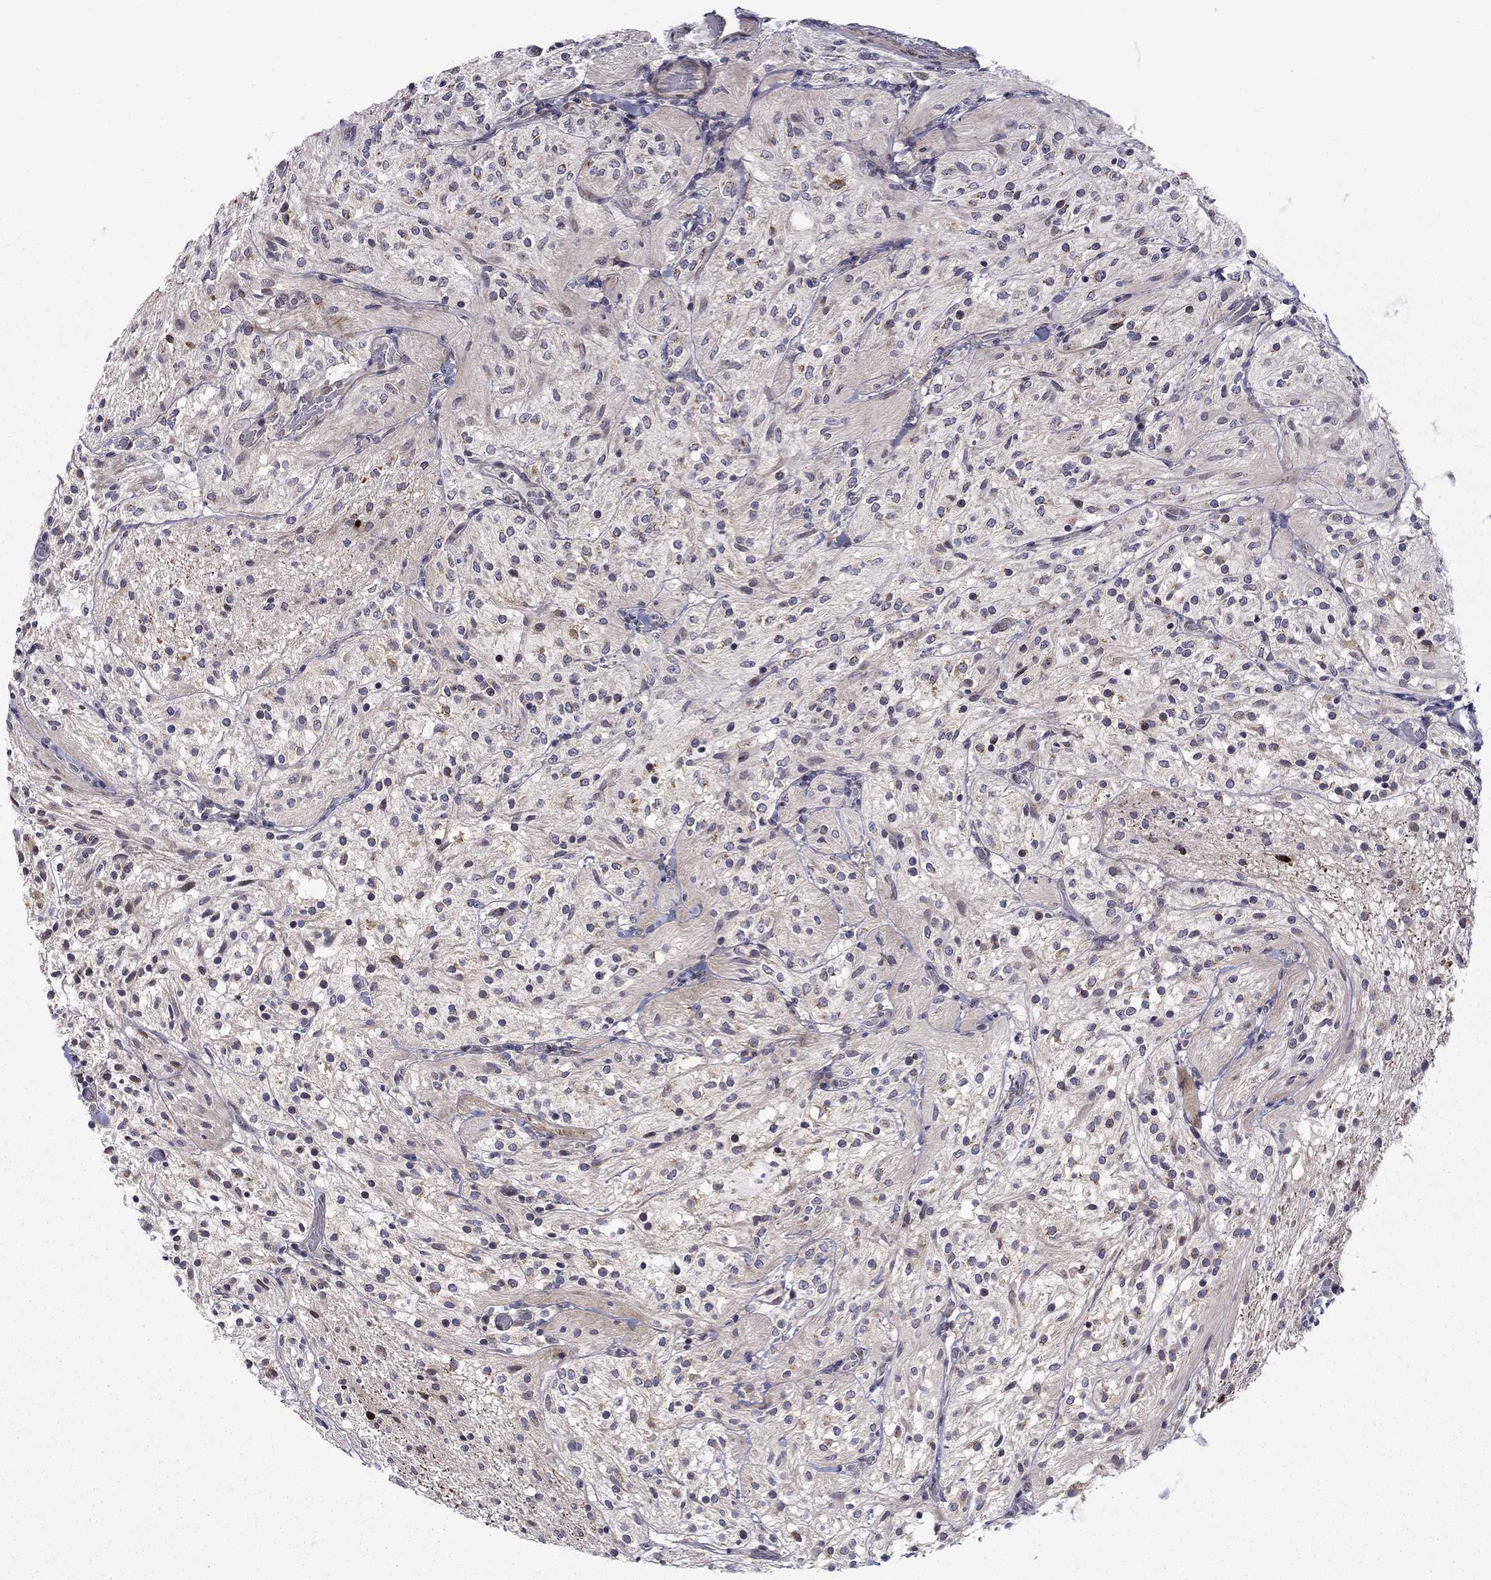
{"staining": {"intensity": "negative", "quantity": "none", "location": "none"}, "tissue": "glioma", "cell_type": "Tumor cells", "image_type": "cancer", "snomed": [{"axis": "morphology", "description": "Glioma, malignant, Low grade"}, {"axis": "topography", "description": "Brain"}], "caption": "Immunohistochemistry (IHC) photomicrograph of human glioma stained for a protein (brown), which reveals no expression in tumor cells.", "gene": "B3GAT1", "patient": {"sex": "male", "age": 3}}